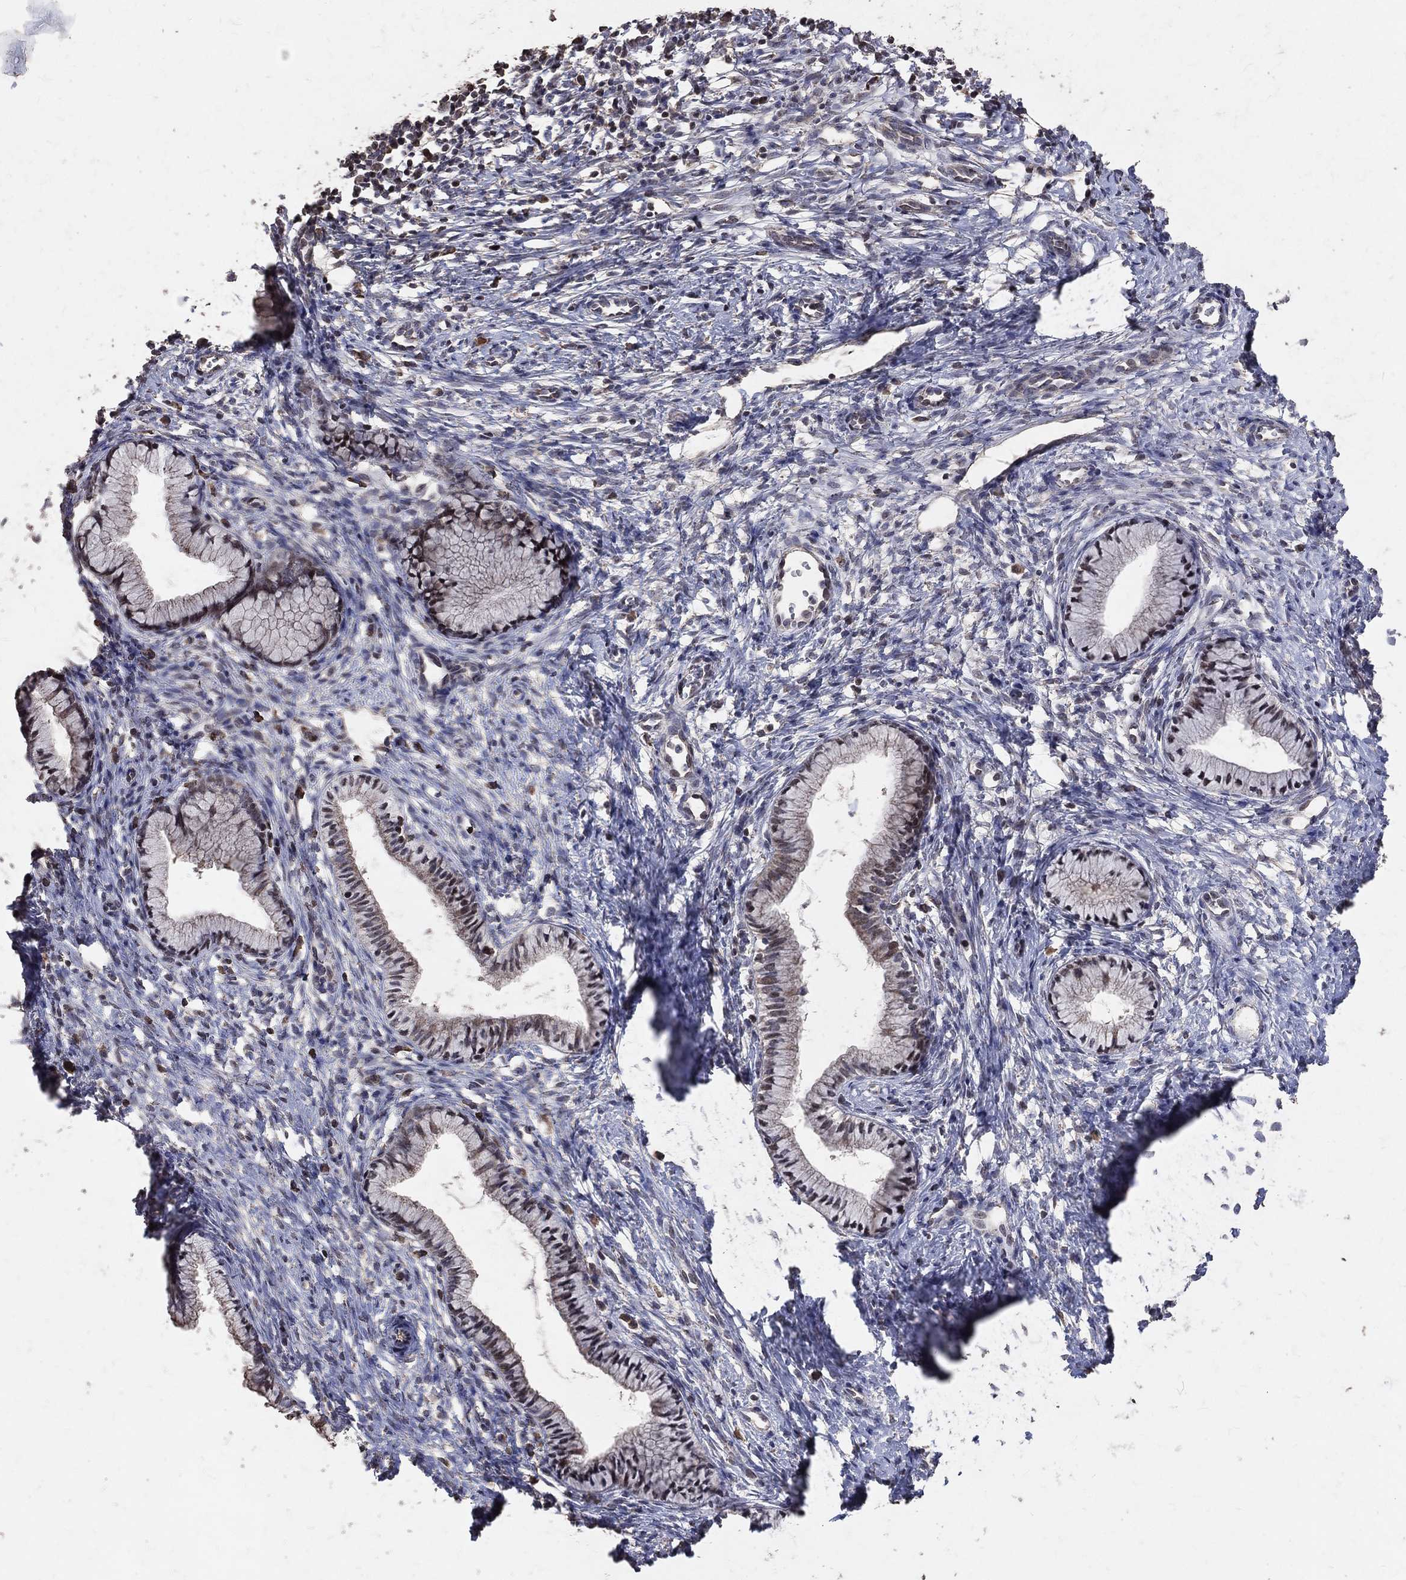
{"staining": {"intensity": "negative", "quantity": "none", "location": "none"}, "tissue": "cervix", "cell_type": "Glandular cells", "image_type": "normal", "snomed": [{"axis": "morphology", "description": "Normal tissue, NOS"}, {"axis": "topography", "description": "Cervix"}], "caption": "A photomicrograph of cervix stained for a protein demonstrates no brown staining in glandular cells.", "gene": "LY6K", "patient": {"sex": "female", "age": 39}}